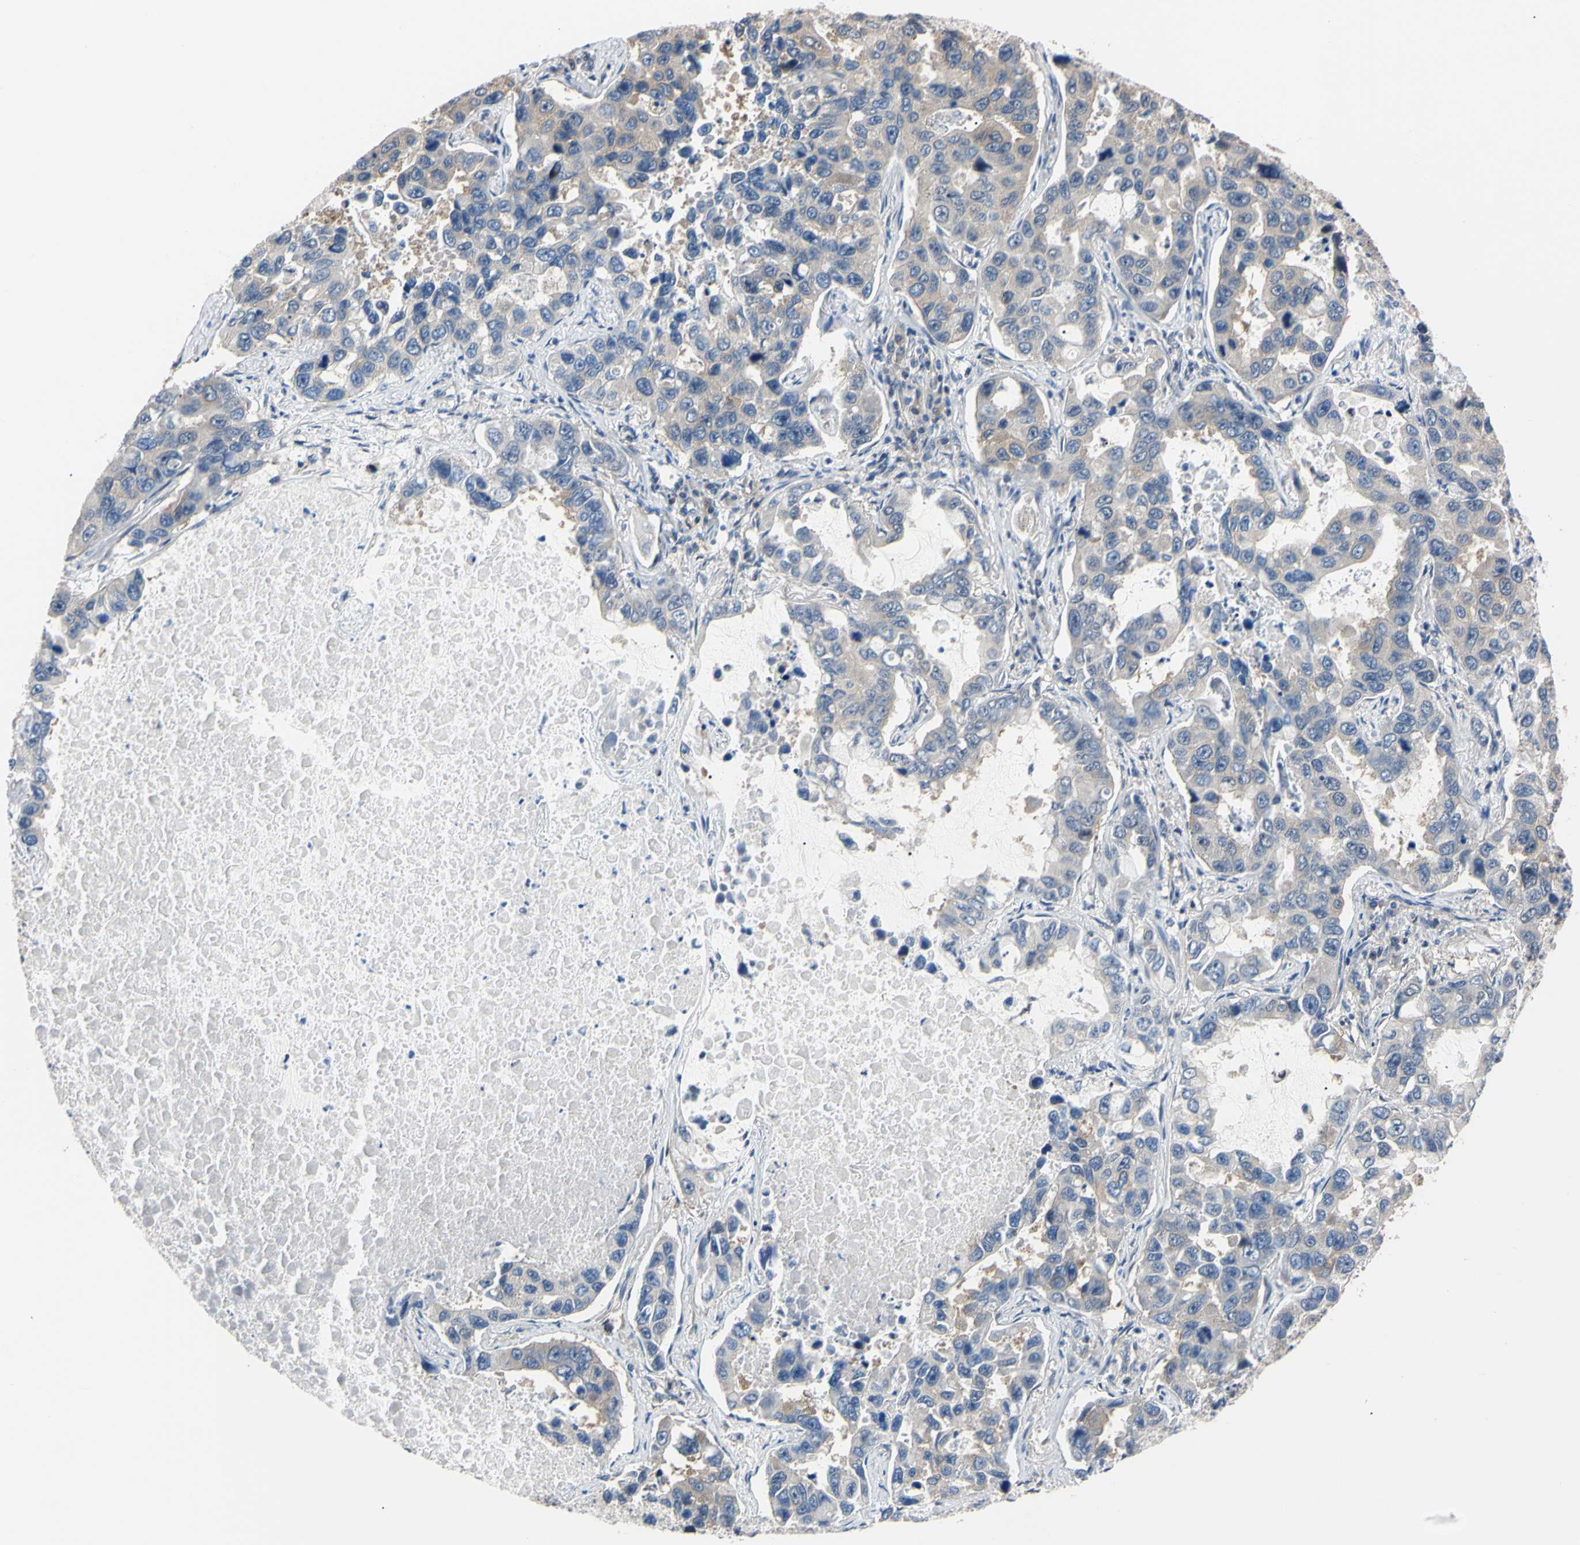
{"staining": {"intensity": "weak", "quantity": "25%-75%", "location": "cytoplasmic/membranous"}, "tissue": "lung cancer", "cell_type": "Tumor cells", "image_type": "cancer", "snomed": [{"axis": "morphology", "description": "Adenocarcinoma, NOS"}, {"axis": "topography", "description": "Lung"}], "caption": "Protein expression analysis of lung cancer (adenocarcinoma) exhibits weak cytoplasmic/membranous positivity in approximately 25%-75% of tumor cells.", "gene": "RARS1", "patient": {"sex": "male", "age": 64}}